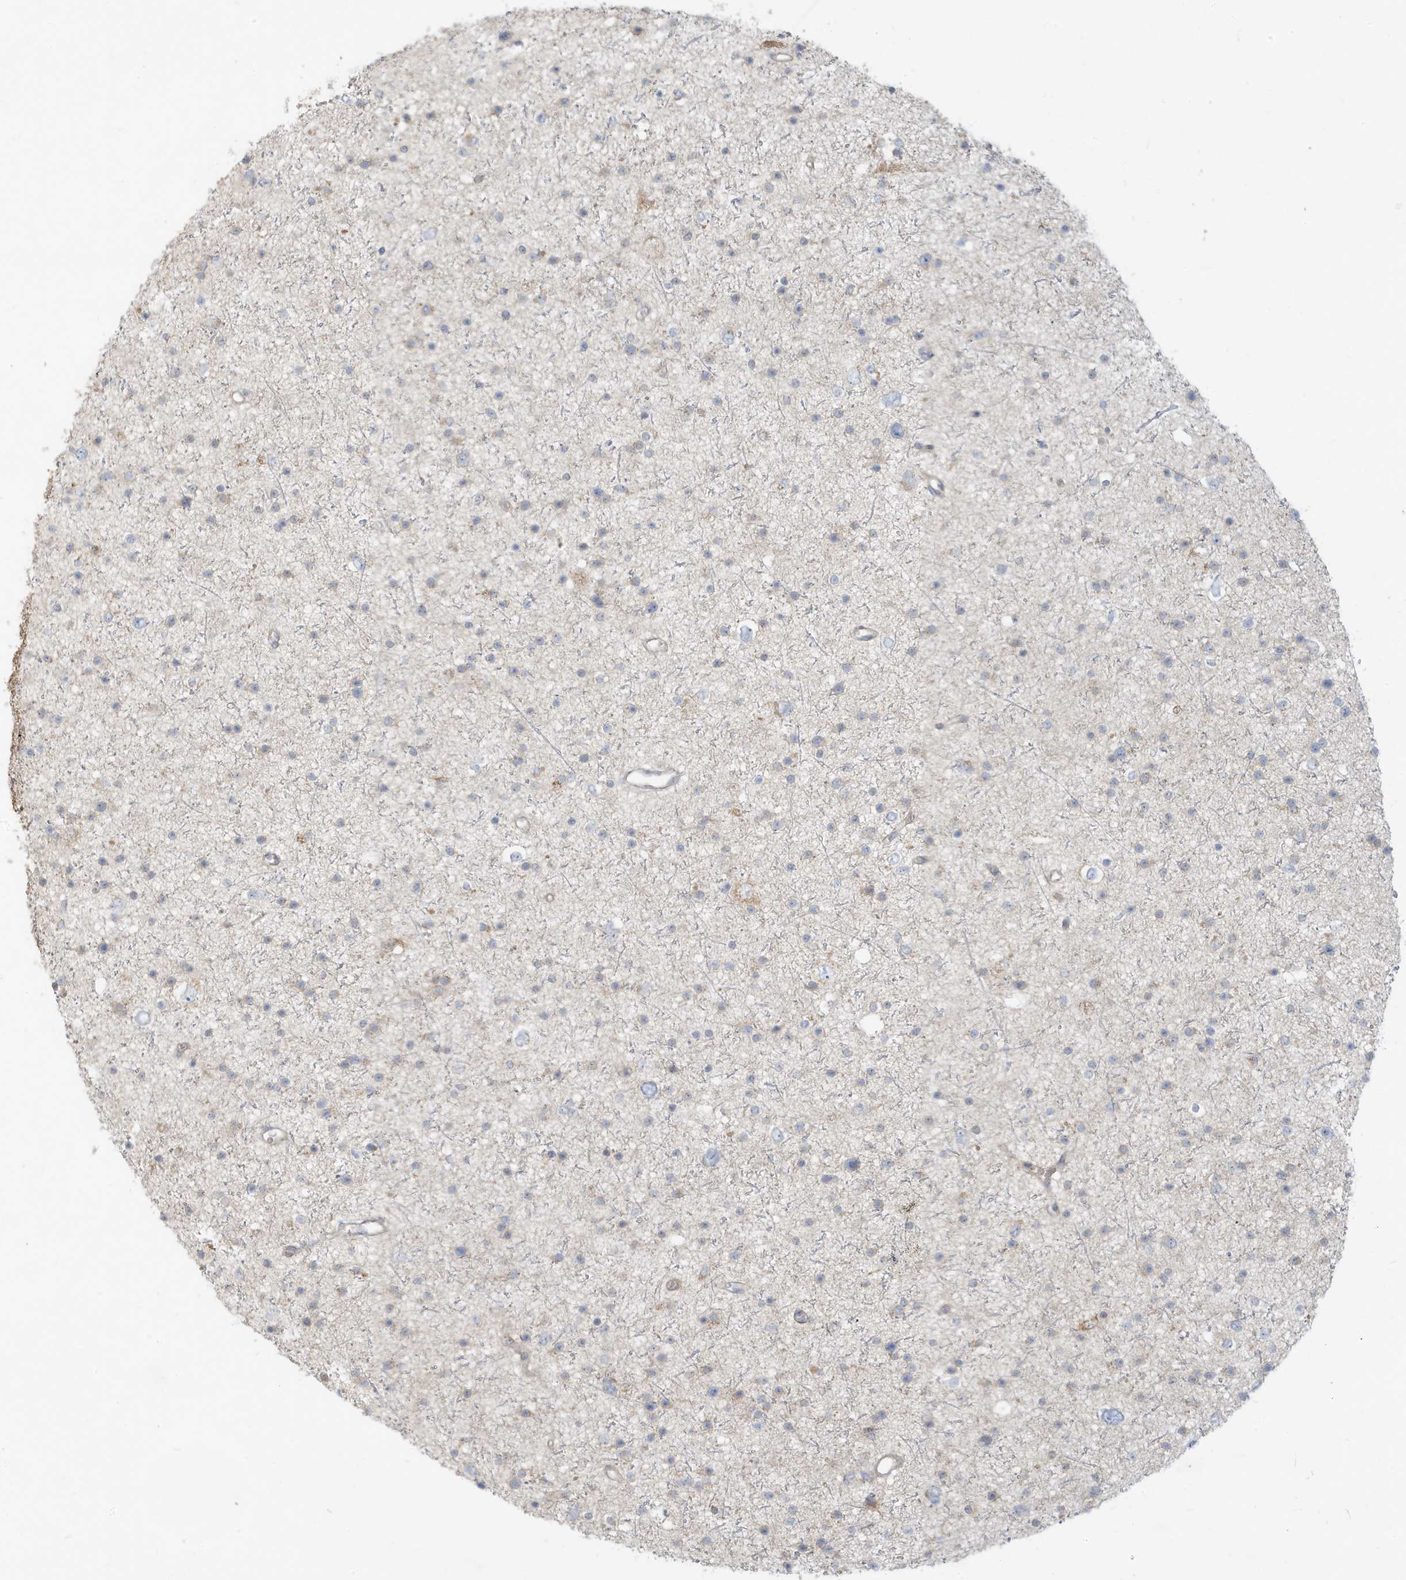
{"staining": {"intensity": "negative", "quantity": "none", "location": "none"}, "tissue": "glioma", "cell_type": "Tumor cells", "image_type": "cancer", "snomed": [{"axis": "morphology", "description": "Glioma, malignant, Low grade"}, {"axis": "topography", "description": "Brain"}], "caption": "Tumor cells show no significant protein positivity in malignant glioma (low-grade).", "gene": "MCOLN1", "patient": {"sex": "female", "age": 37}}